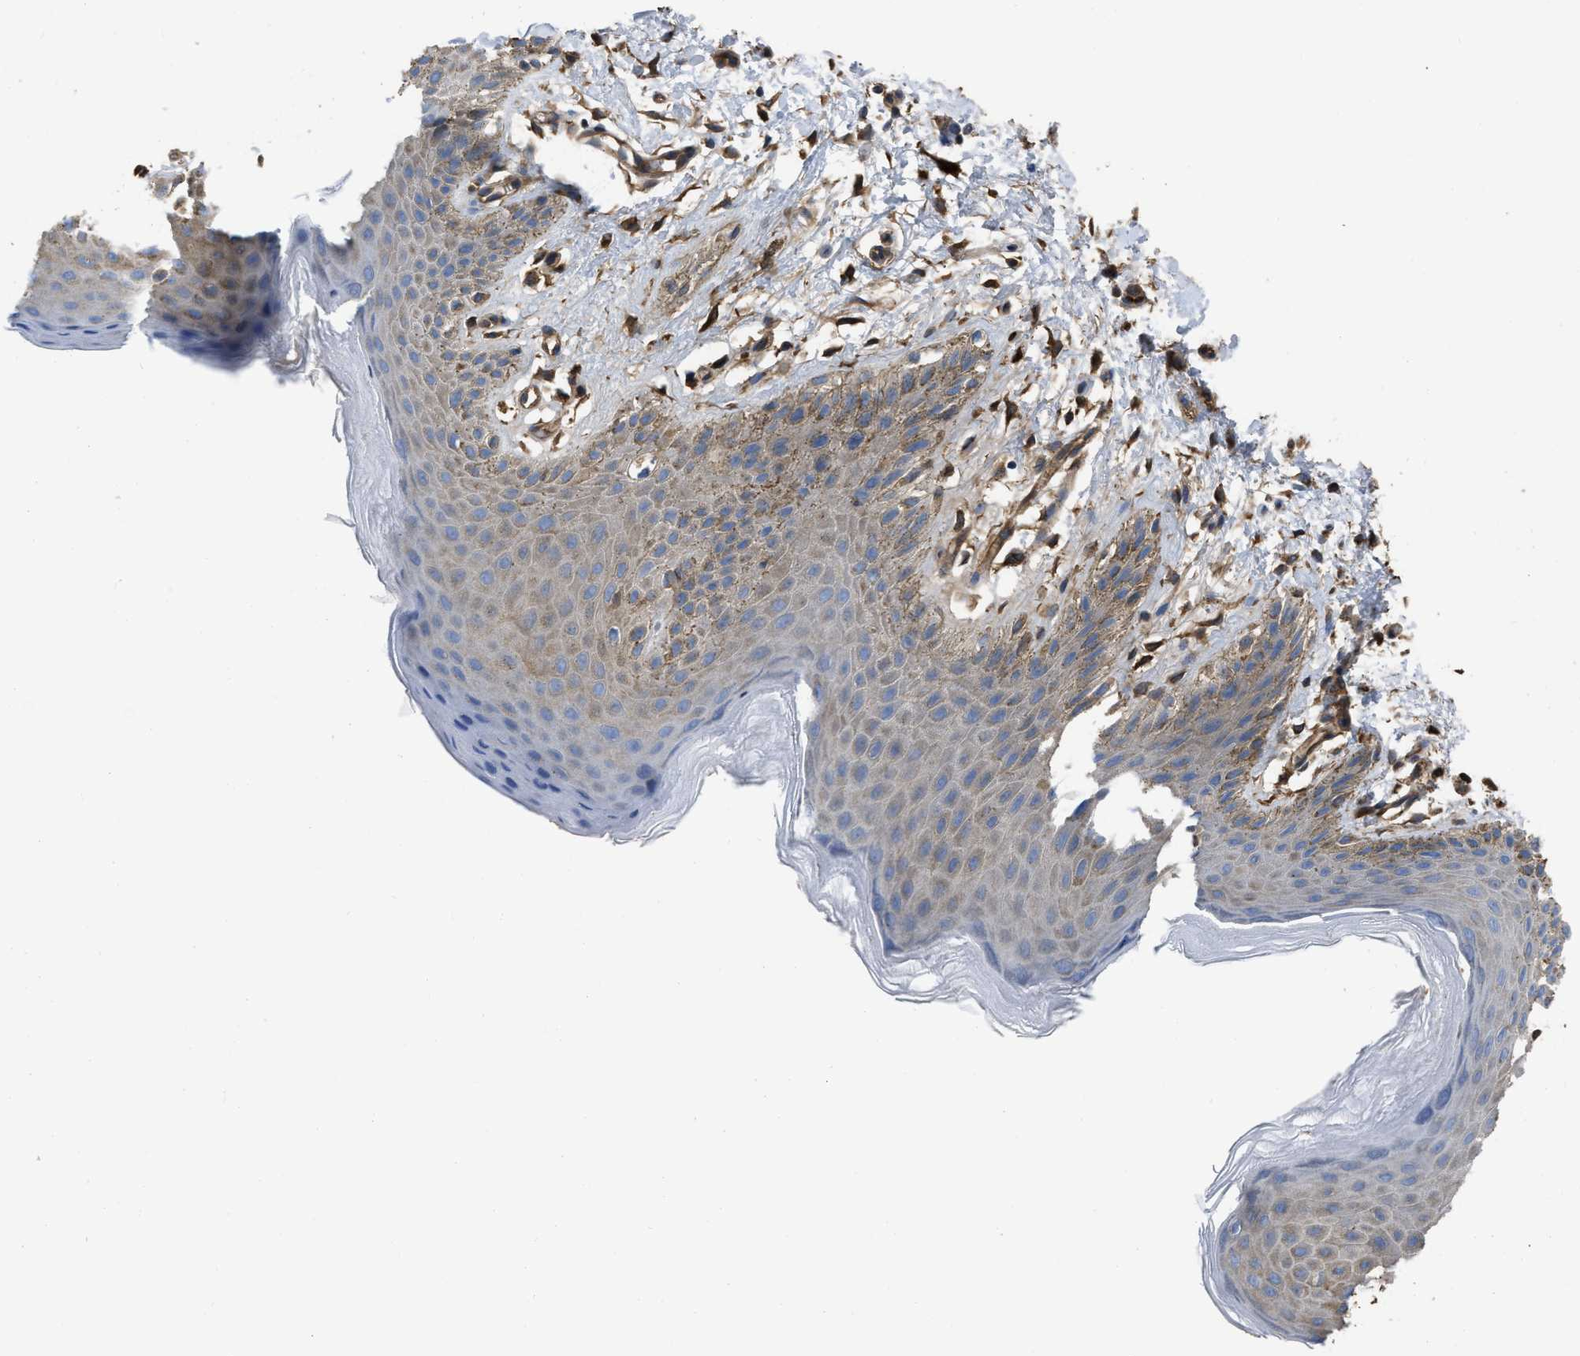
{"staining": {"intensity": "weak", "quantity": "25%-75%", "location": "cytoplasmic/membranous"}, "tissue": "skin", "cell_type": "Epidermal cells", "image_type": "normal", "snomed": [{"axis": "morphology", "description": "Normal tissue, NOS"}, {"axis": "topography", "description": "Anal"}], "caption": "IHC (DAB (3,3'-diaminobenzidine)) staining of benign human skin displays weak cytoplasmic/membranous protein positivity in about 25%-75% of epidermal cells.", "gene": "TRIOBP", "patient": {"sex": "male", "age": 44}}